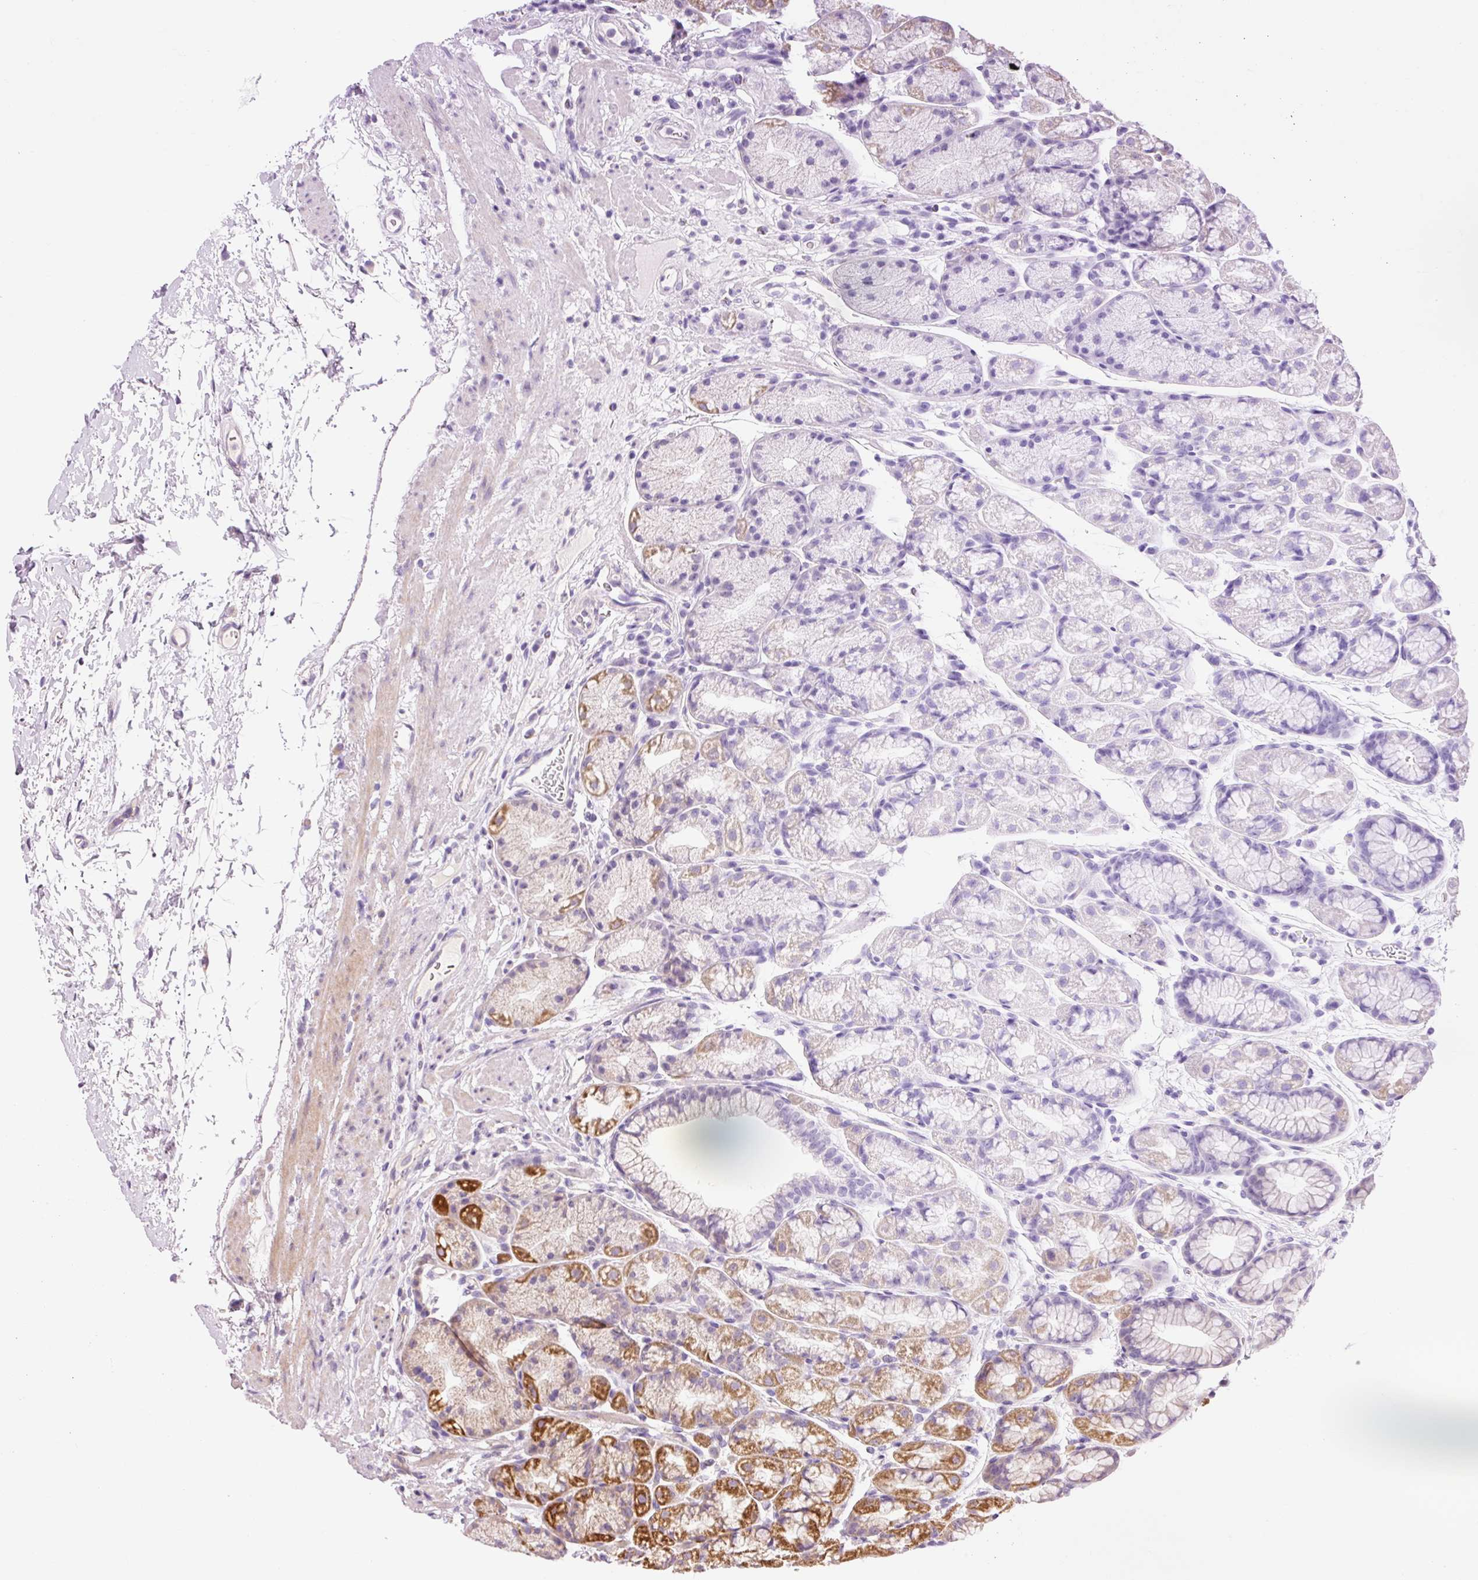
{"staining": {"intensity": "strong", "quantity": "25%-75%", "location": "cytoplasmic/membranous"}, "tissue": "stomach", "cell_type": "Glandular cells", "image_type": "normal", "snomed": [{"axis": "morphology", "description": "Normal tissue, NOS"}, {"axis": "topography", "description": "Stomach, lower"}], "caption": "Stomach stained with DAB immunohistochemistry (IHC) demonstrates high levels of strong cytoplasmic/membranous positivity in approximately 25%-75% of glandular cells.", "gene": "IMMT", "patient": {"sex": "male", "age": 67}}